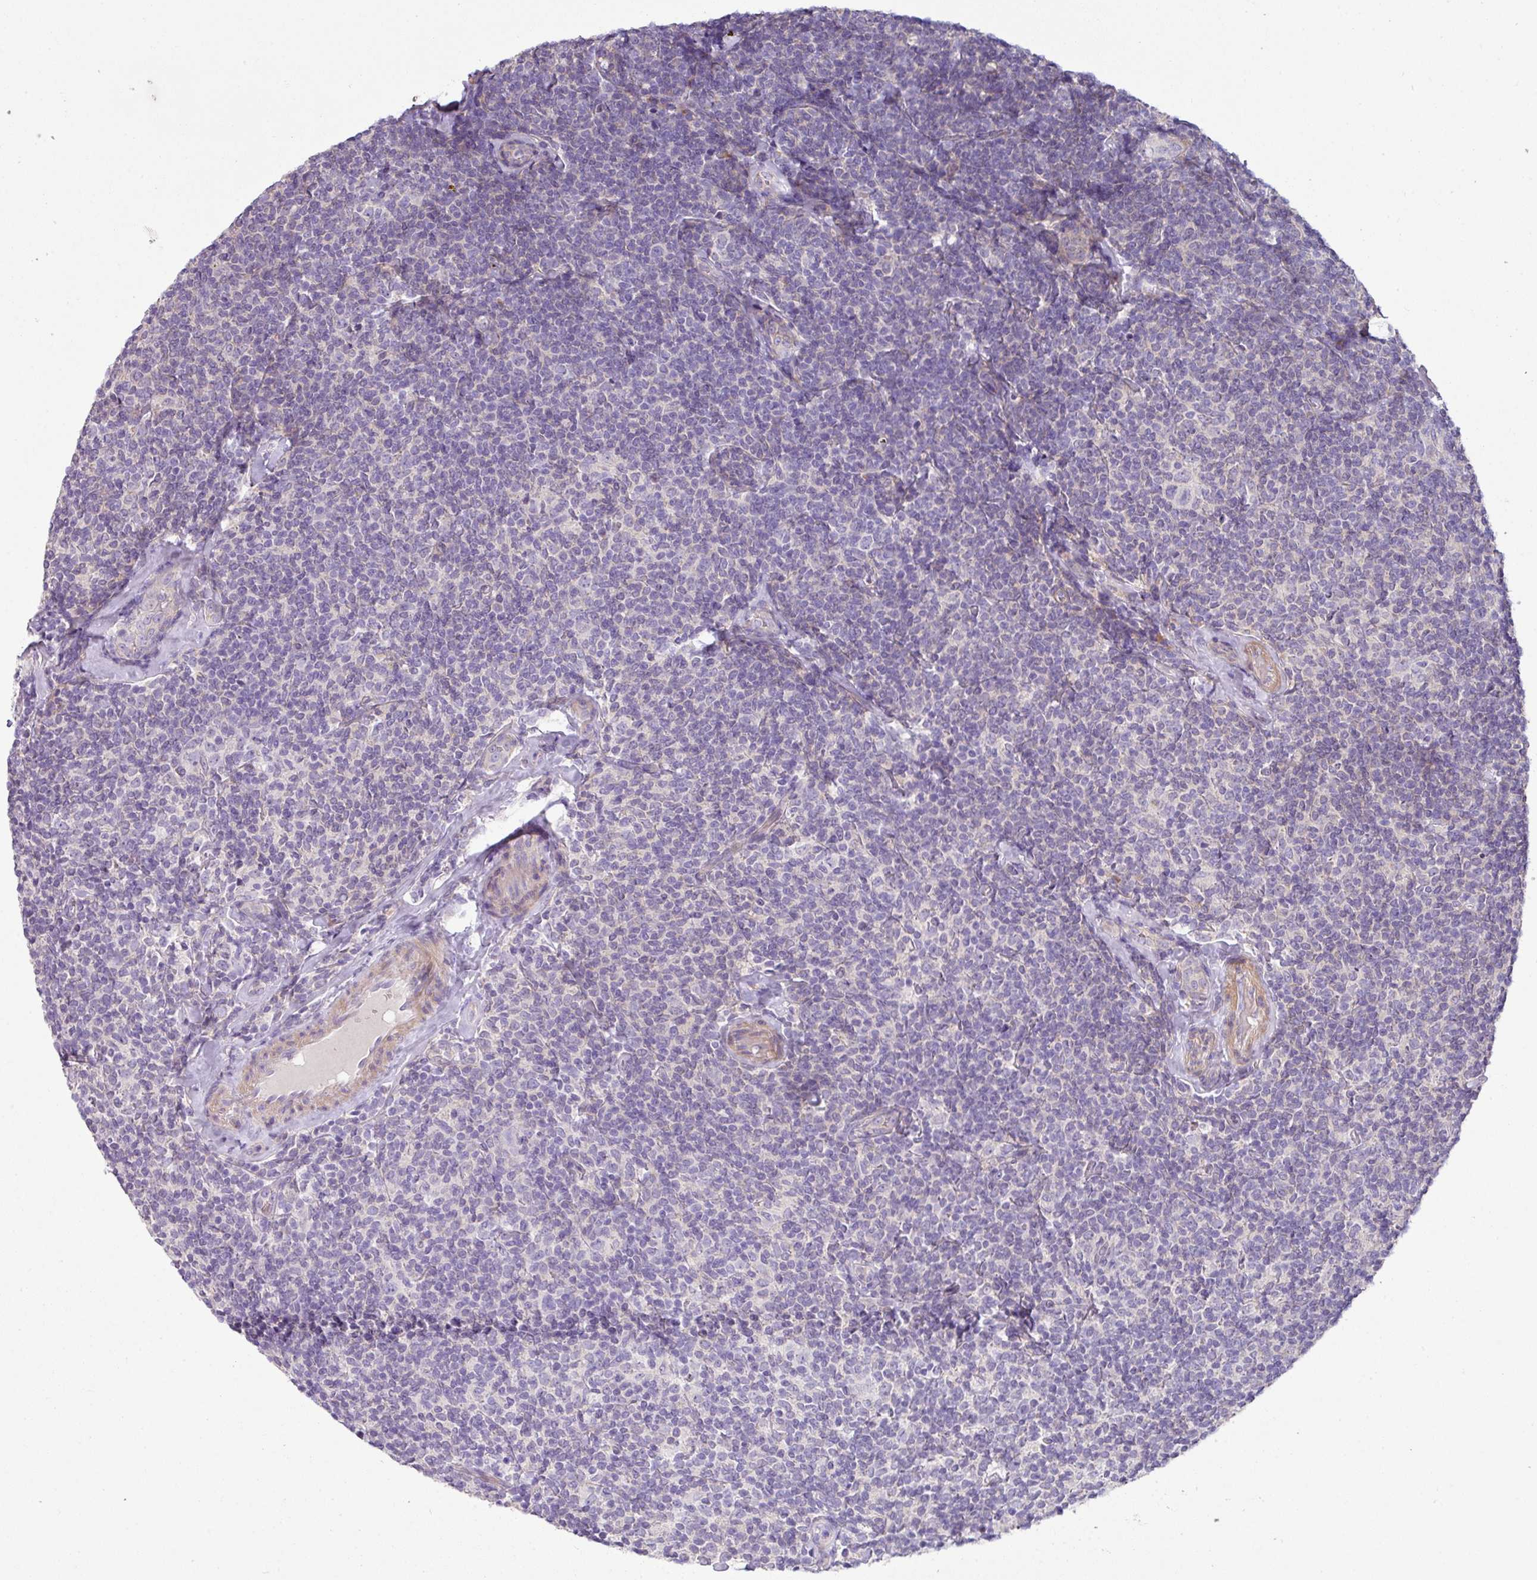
{"staining": {"intensity": "negative", "quantity": "none", "location": "none"}, "tissue": "lymphoma", "cell_type": "Tumor cells", "image_type": "cancer", "snomed": [{"axis": "morphology", "description": "Malignant lymphoma, non-Hodgkin's type, Low grade"}, {"axis": "topography", "description": "Lymph node"}], "caption": "A photomicrograph of human malignant lymphoma, non-Hodgkin's type (low-grade) is negative for staining in tumor cells.", "gene": "LRRC9", "patient": {"sex": "female", "age": 56}}